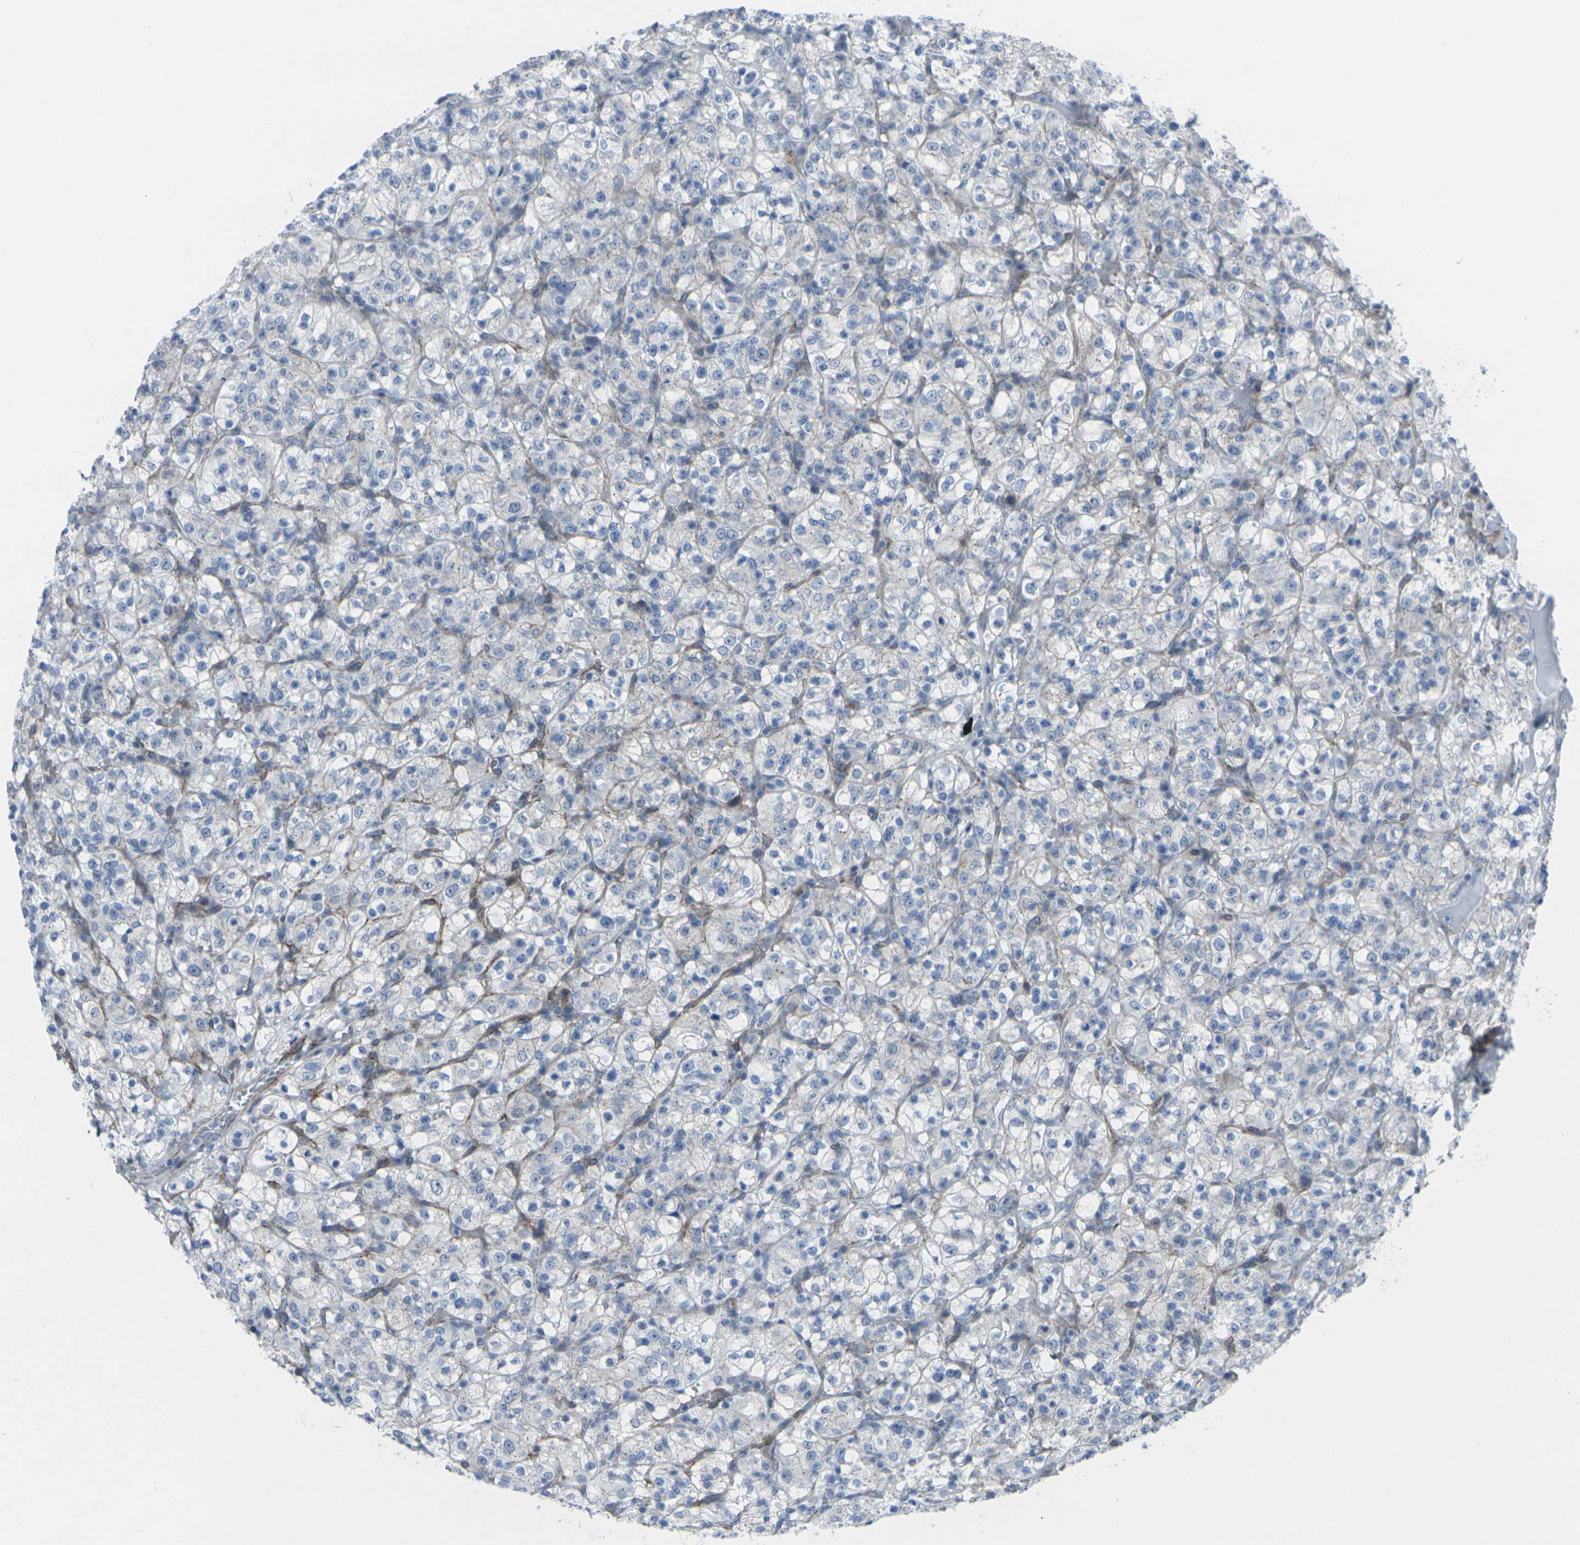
{"staining": {"intensity": "negative", "quantity": "none", "location": "none"}, "tissue": "renal cancer", "cell_type": "Tumor cells", "image_type": "cancer", "snomed": [{"axis": "morphology", "description": "Normal tissue, NOS"}, {"axis": "morphology", "description": "Adenocarcinoma, NOS"}, {"axis": "topography", "description": "Kidney"}], "caption": "Immunohistochemical staining of renal adenocarcinoma exhibits no significant staining in tumor cells.", "gene": "CDH11", "patient": {"sex": "female", "age": 72}}